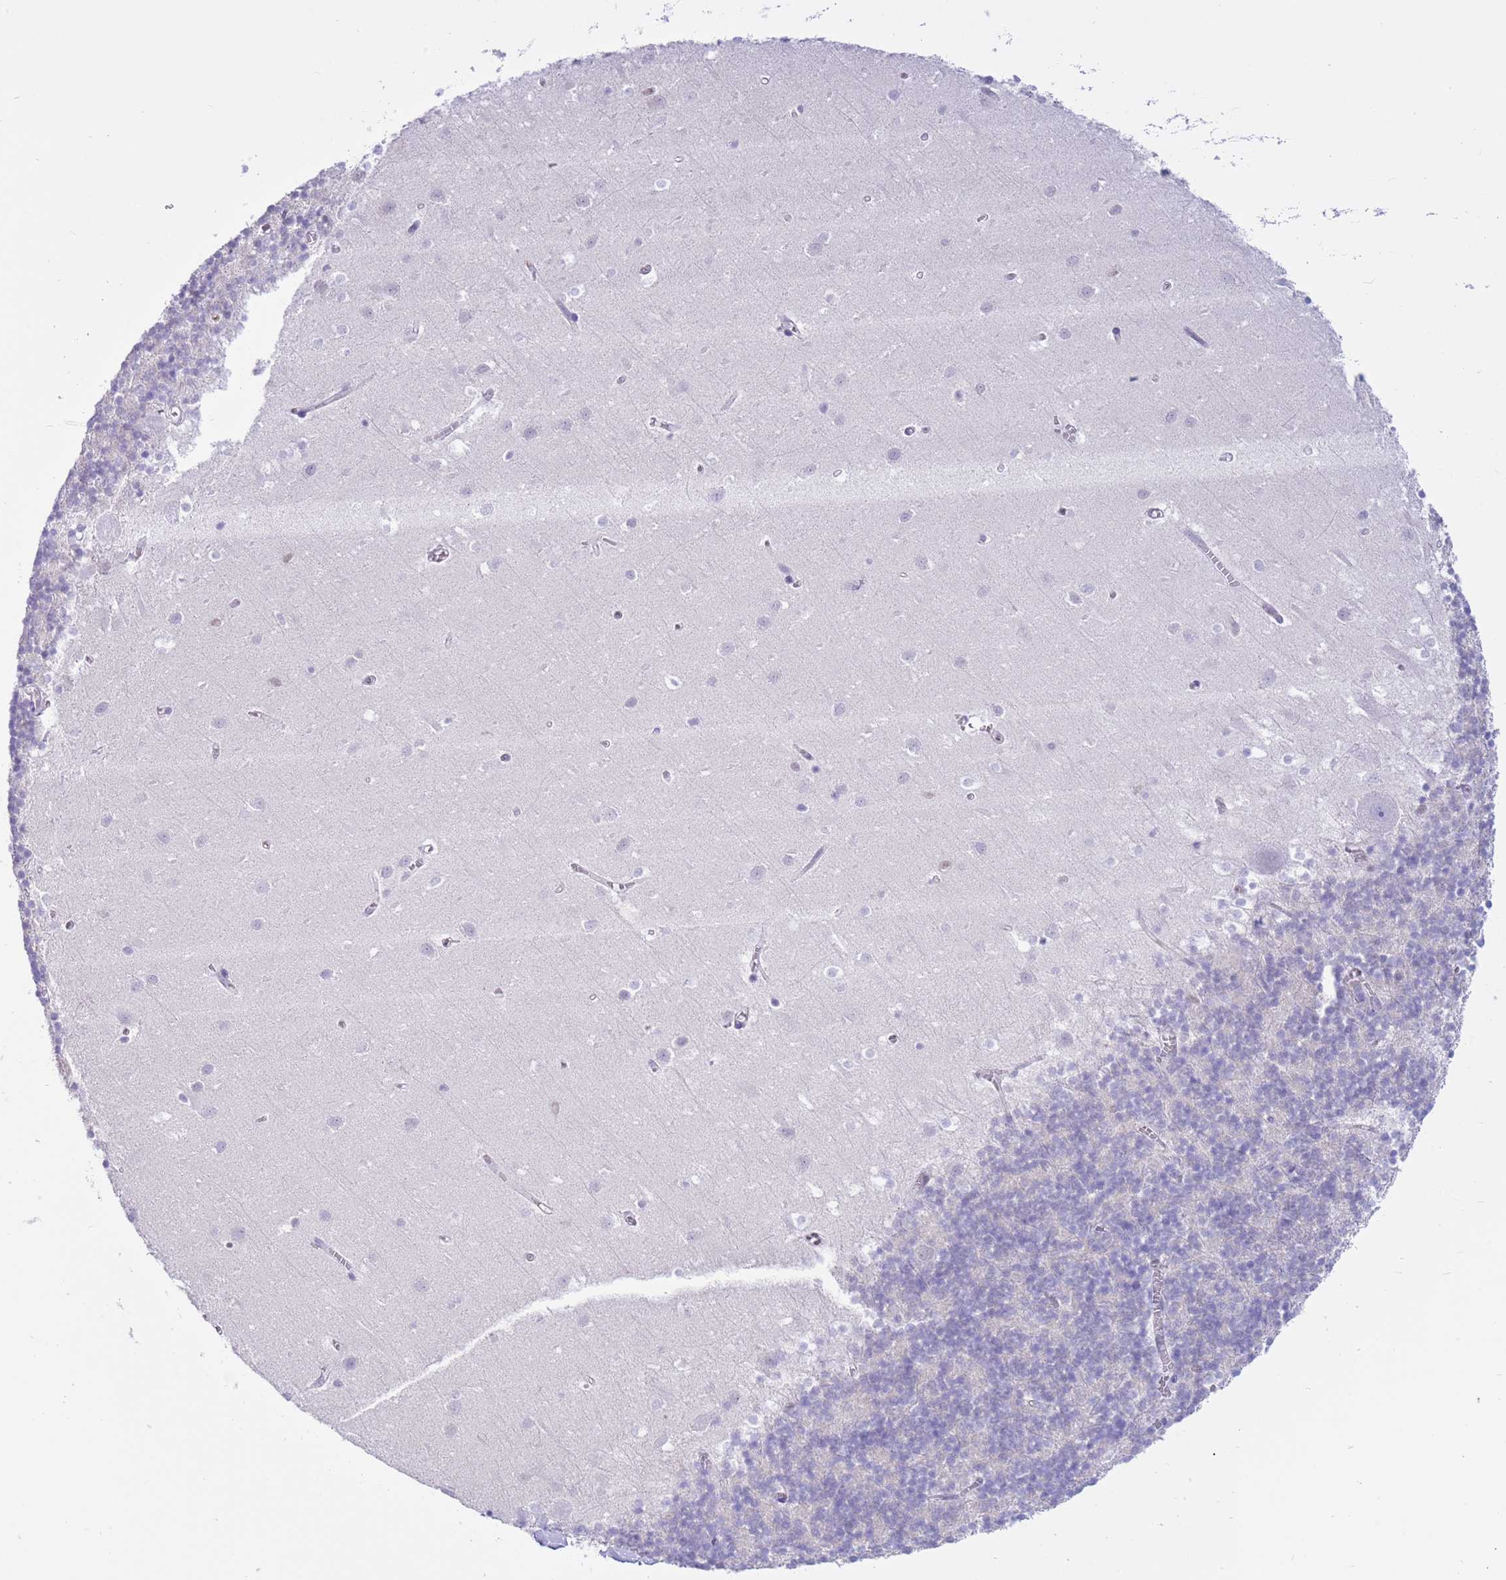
{"staining": {"intensity": "negative", "quantity": "none", "location": "none"}, "tissue": "cerebellum", "cell_type": "Cells in granular layer", "image_type": "normal", "snomed": [{"axis": "morphology", "description": "Normal tissue, NOS"}, {"axis": "topography", "description": "Cerebellum"}], "caption": "Cerebellum was stained to show a protein in brown. There is no significant expression in cells in granular layer. (DAB immunohistochemistry with hematoxylin counter stain).", "gene": "DDI2", "patient": {"sex": "male", "age": 54}}